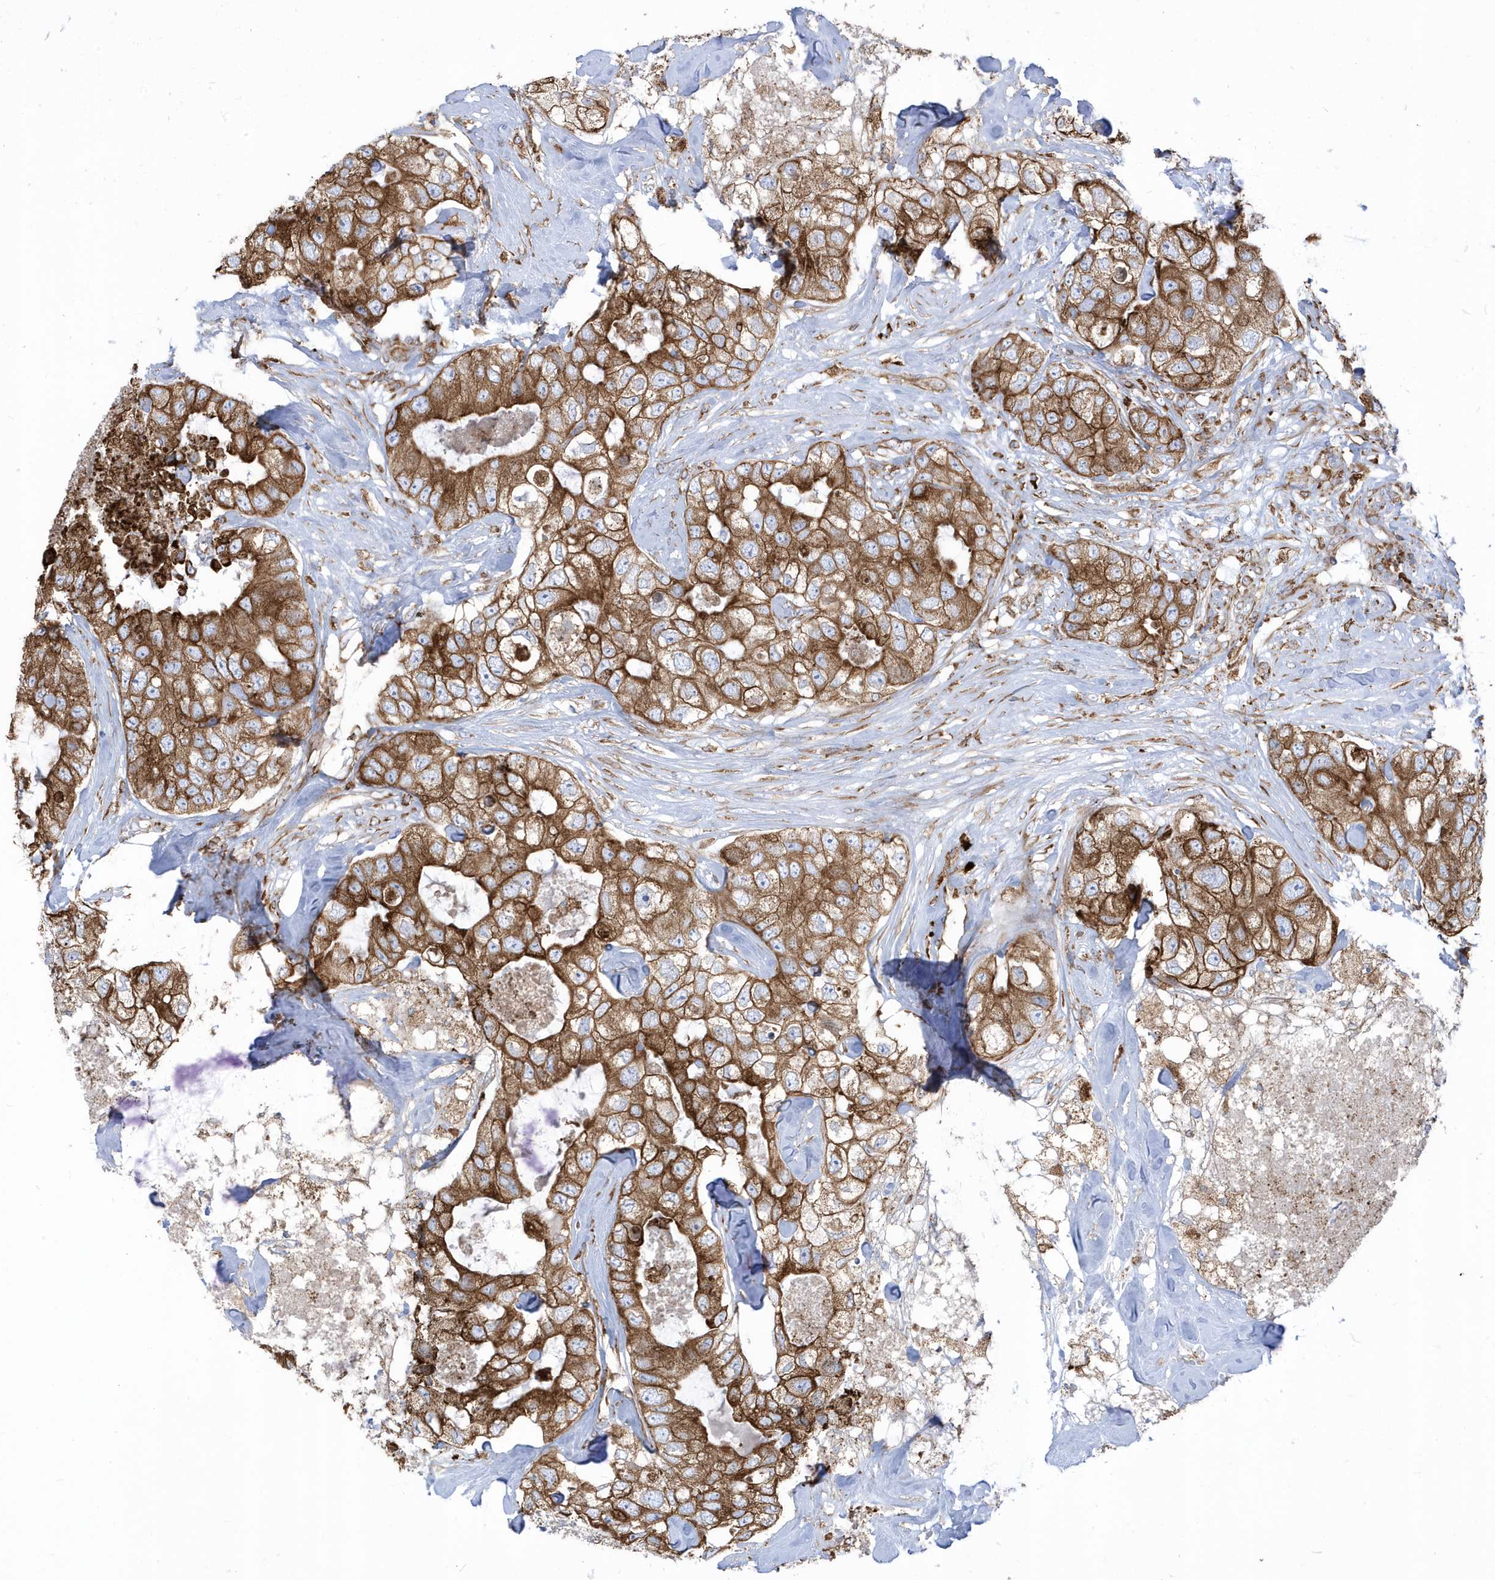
{"staining": {"intensity": "strong", "quantity": ">75%", "location": "cytoplasmic/membranous"}, "tissue": "breast cancer", "cell_type": "Tumor cells", "image_type": "cancer", "snomed": [{"axis": "morphology", "description": "Duct carcinoma"}, {"axis": "topography", "description": "Breast"}], "caption": "A micrograph of breast cancer stained for a protein demonstrates strong cytoplasmic/membranous brown staining in tumor cells. The protein is stained brown, and the nuclei are stained in blue (DAB (3,3'-diaminobenzidine) IHC with brightfield microscopy, high magnification).", "gene": "PDIA6", "patient": {"sex": "female", "age": 62}}